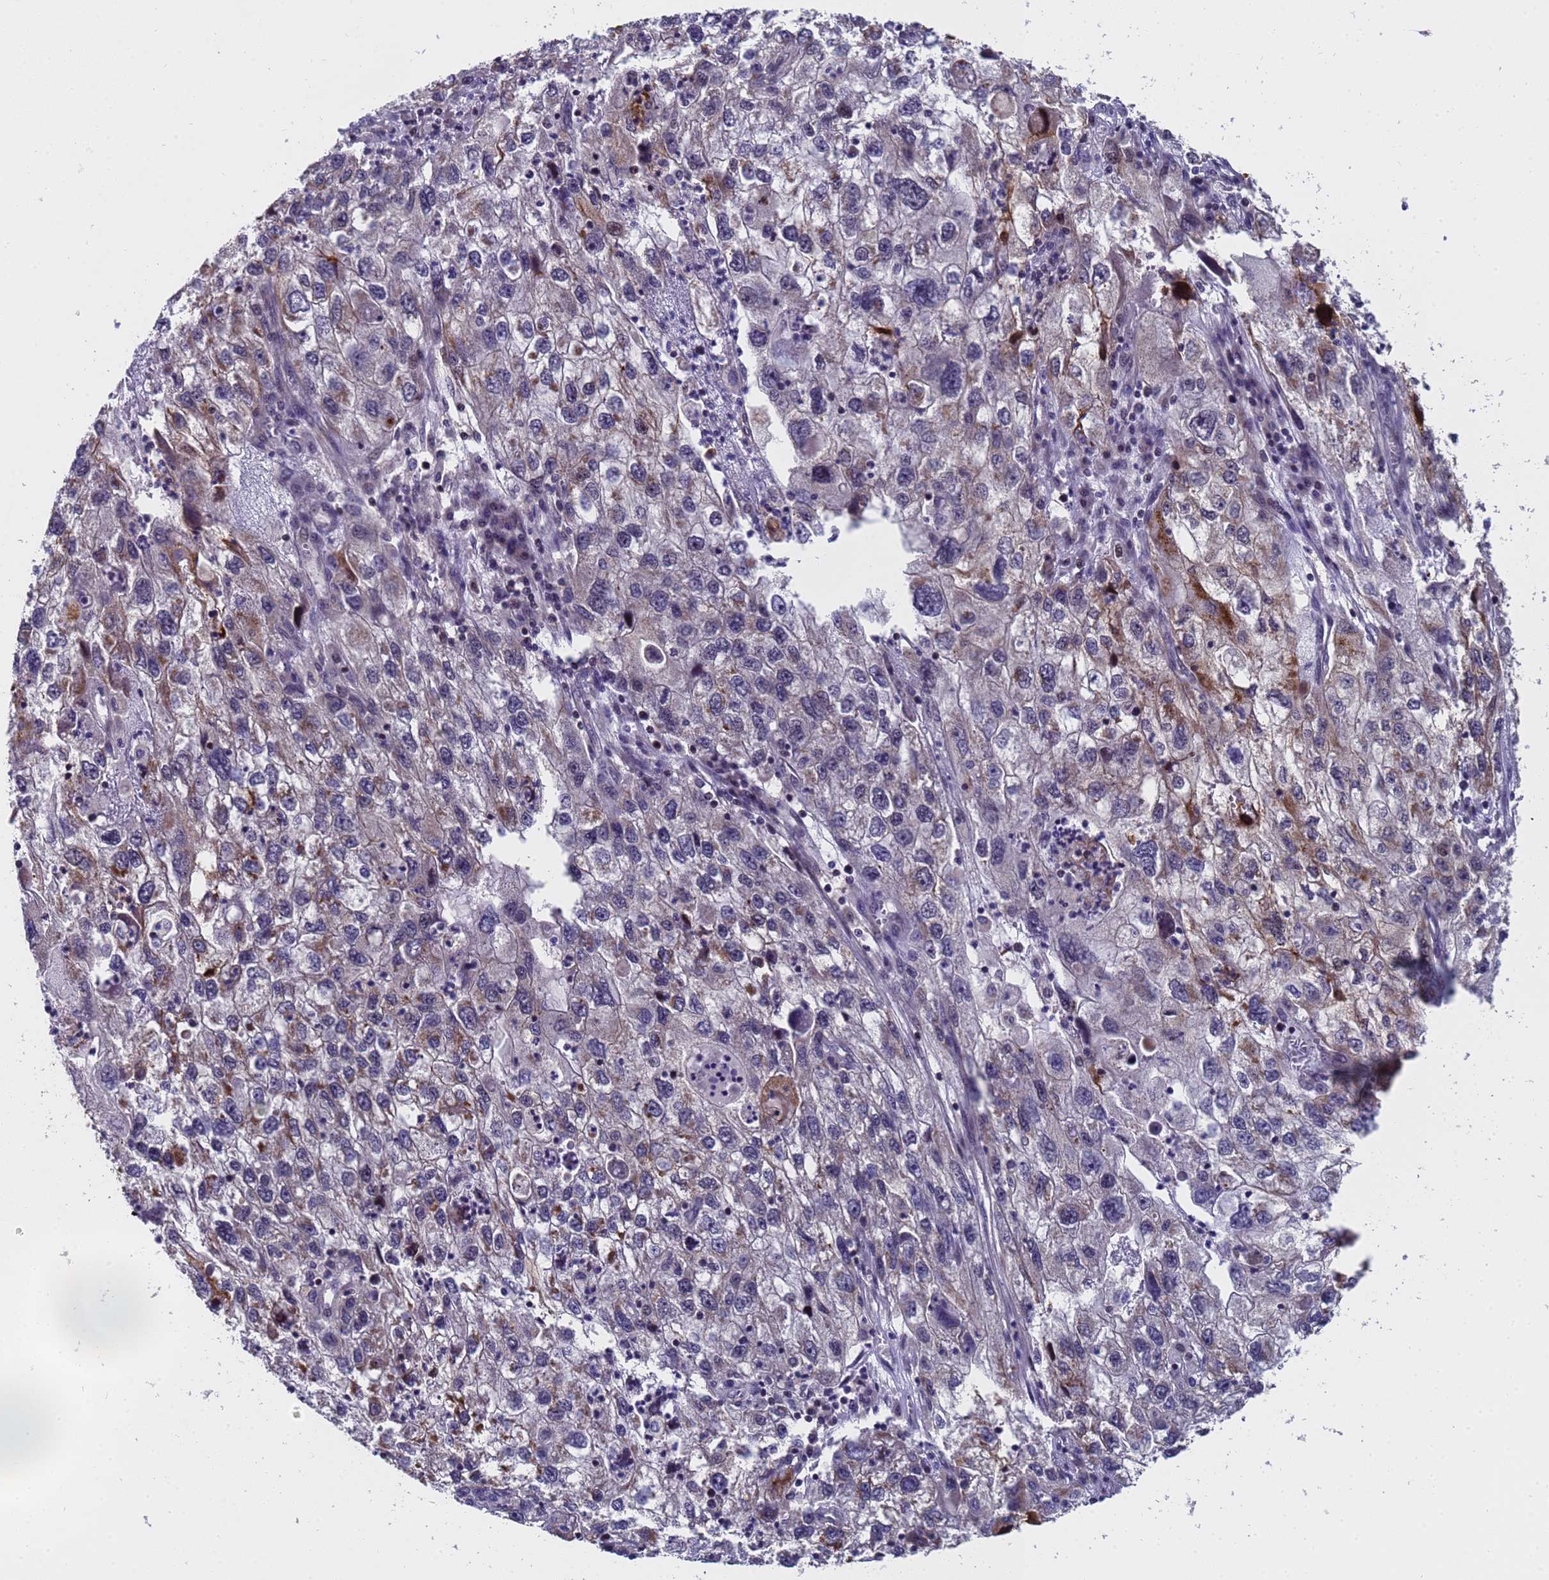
{"staining": {"intensity": "moderate", "quantity": "<25%", "location": "cytoplasmic/membranous"}, "tissue": "endometrial cancer", "cell_type": "Tumor cells", "image_type": "cancer", "snomed": [{"axis": "morphology", "description": "Adenocarcinoma, NOS"}, {"axis": "topography", "description": "Endometrium"}], "caption": "Human endometrial adenocarcinoma stained with a brown dye exhibits moderate cytoplasmic/membranous positive staining in about <25% of tumor cells.", "gene": "ANAPC13", "patient": {"sex": "female", "age": 49}}